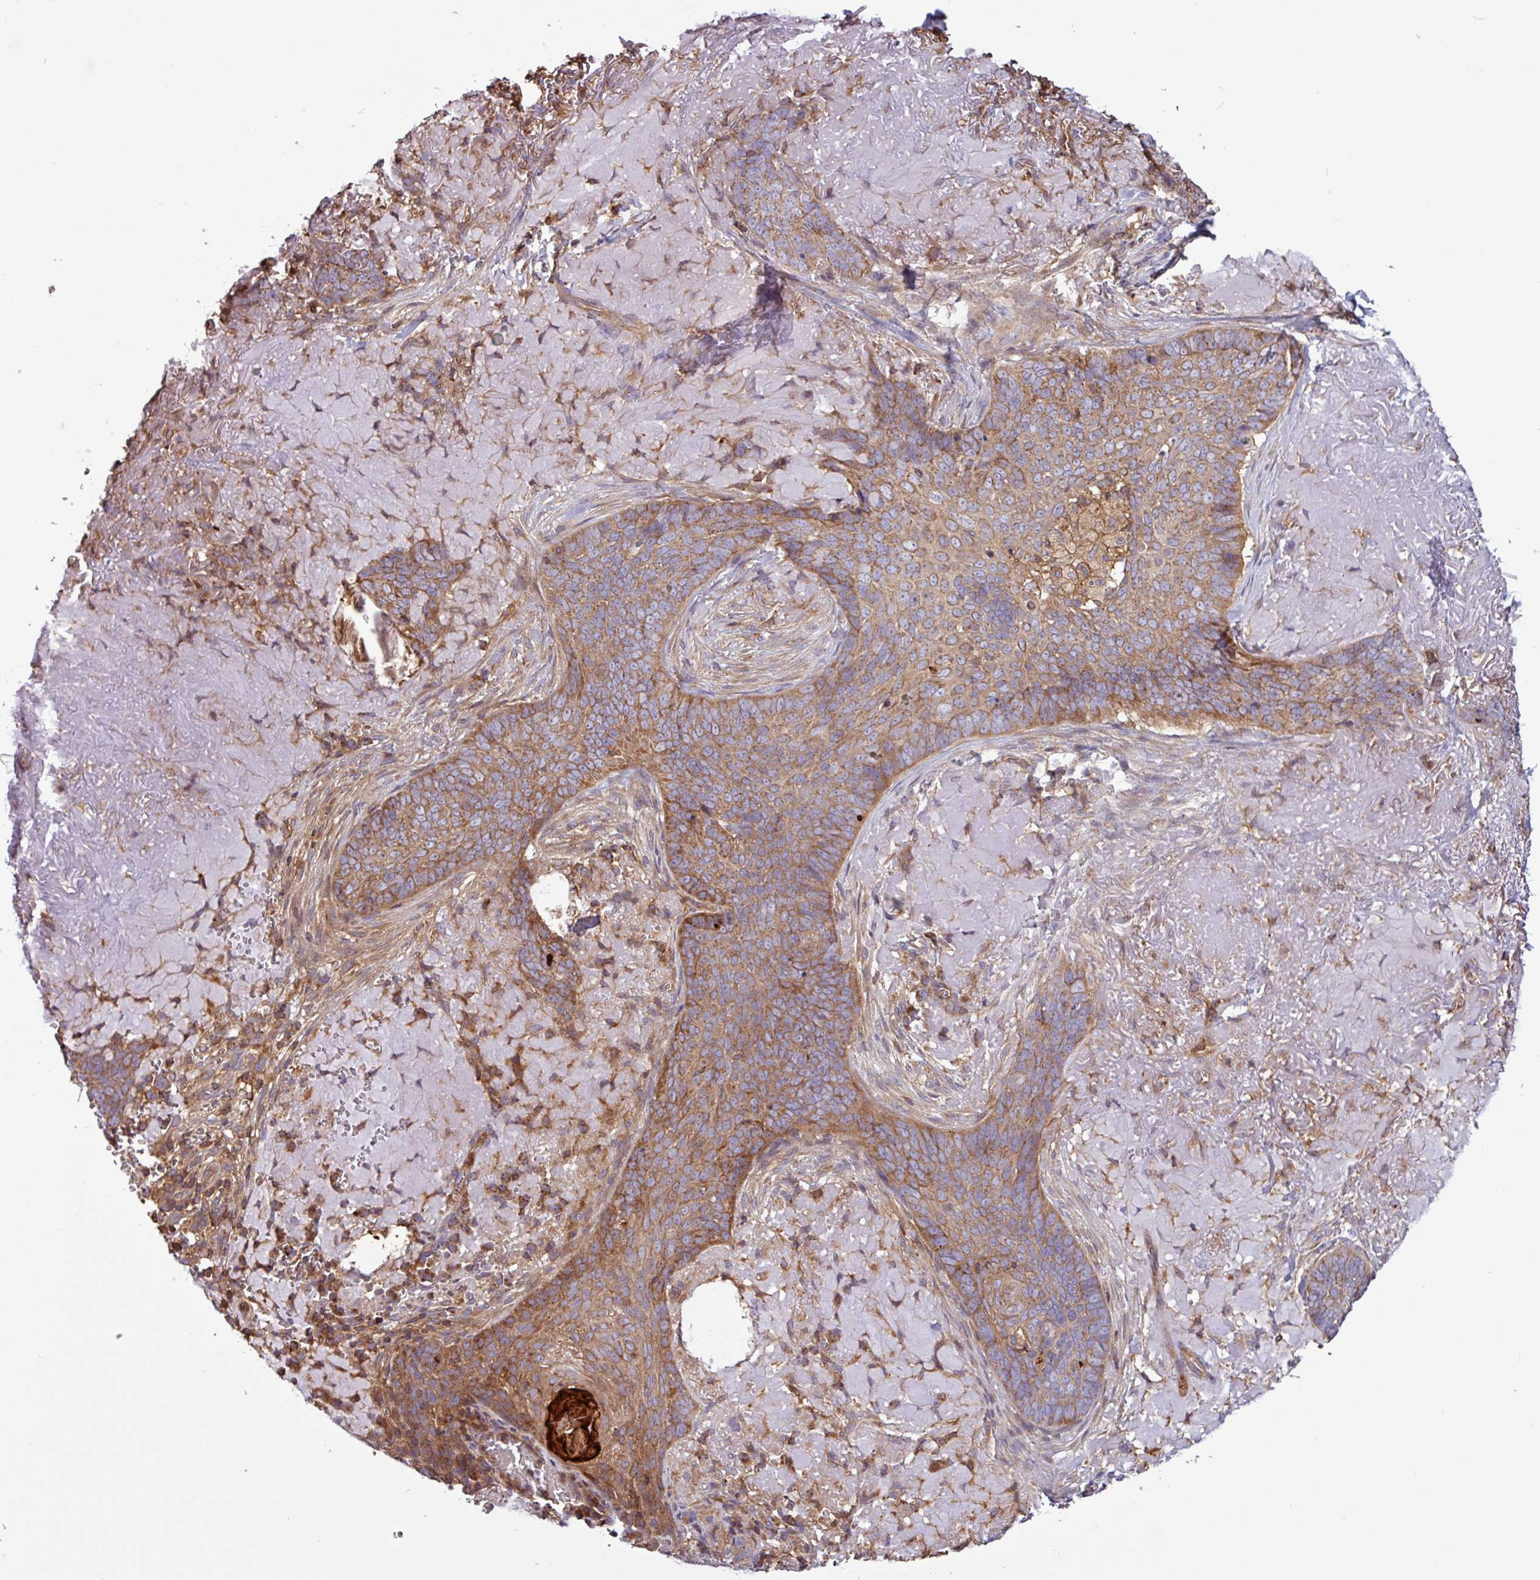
{"staining": {"intensity": "moderate", "quantity": "25%-75%", "location": "cytoplasmic/membranous"}, "tissue": "skin cancer", "cell_type": "Tumor cells", "image_type": "cancer", "snomed": [{"axis": "morphology", "description": "Basal cell carcinoma"}, {"axis": "topography", "description": "Skin"}, {"axis": "topography", "description": "Skin of face"}], "caption": "Brown immunohistochemical staining in skin cancer reveals moderate cytoplasmic/membranous expression in approximately 25%-75% of tumor cells.", "gene": "ACTR3", "patient": {"sex": "female", "age": 95}}